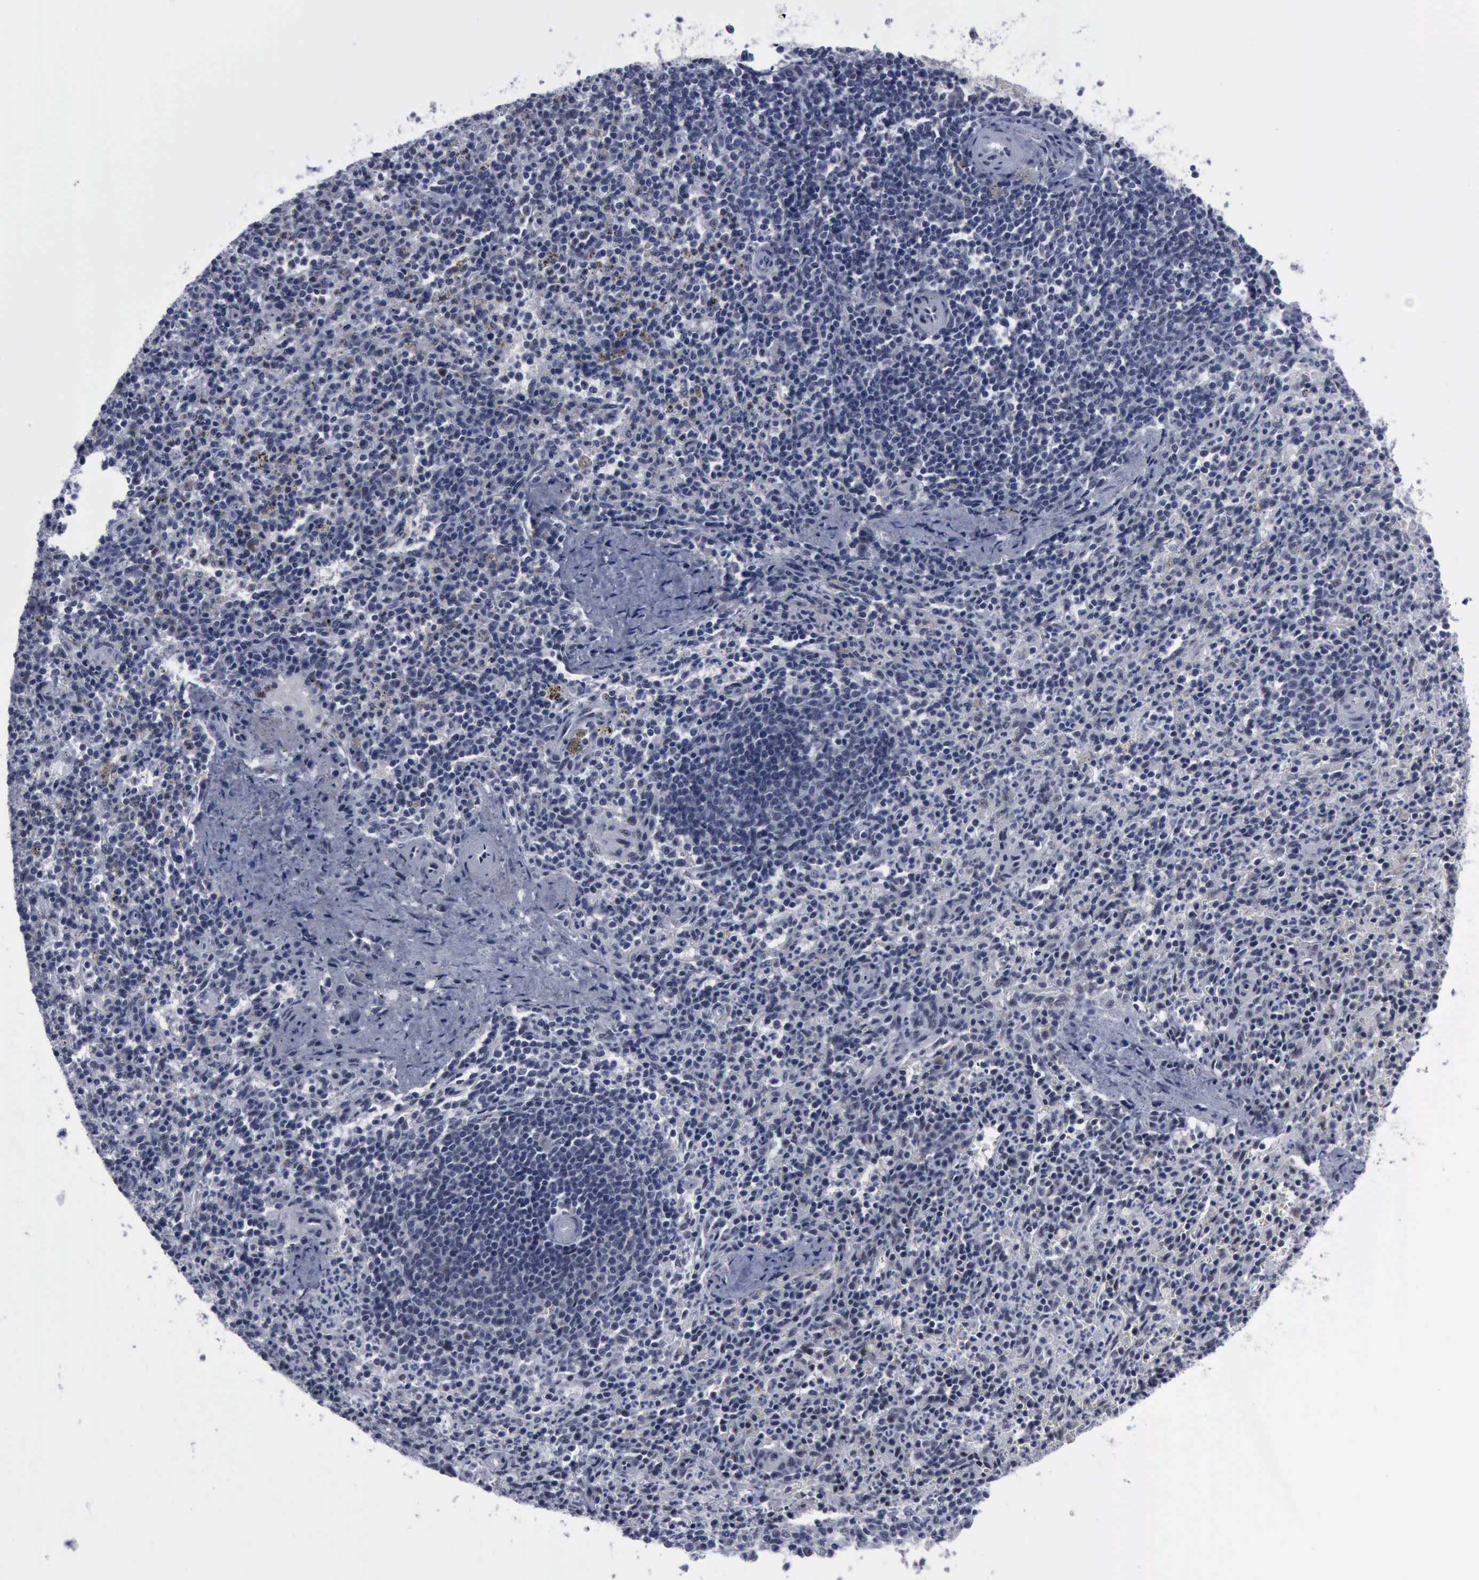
{"staining": {"intensity": "negative", "quantity": "none", "location": "none"}, "tissue": "spleen", "cell_type": "Cells in red pulp", "image_type": "normal", "snomed": [{"axis": "morphology", "description": "Normal tissue, NOS"}, {"axis": "topography", "description": "Spleen"}], "caption": "A micrograph of spleen stained for a protein demonstrates no brown staining in cells in red pulp. (Brightfield microscopy of DAB (3,3'-diaminobenzidine) immunohistochemistry at high magnification).", "gene": "BRD1", "patient": {"sex": "male", "age": 72}}